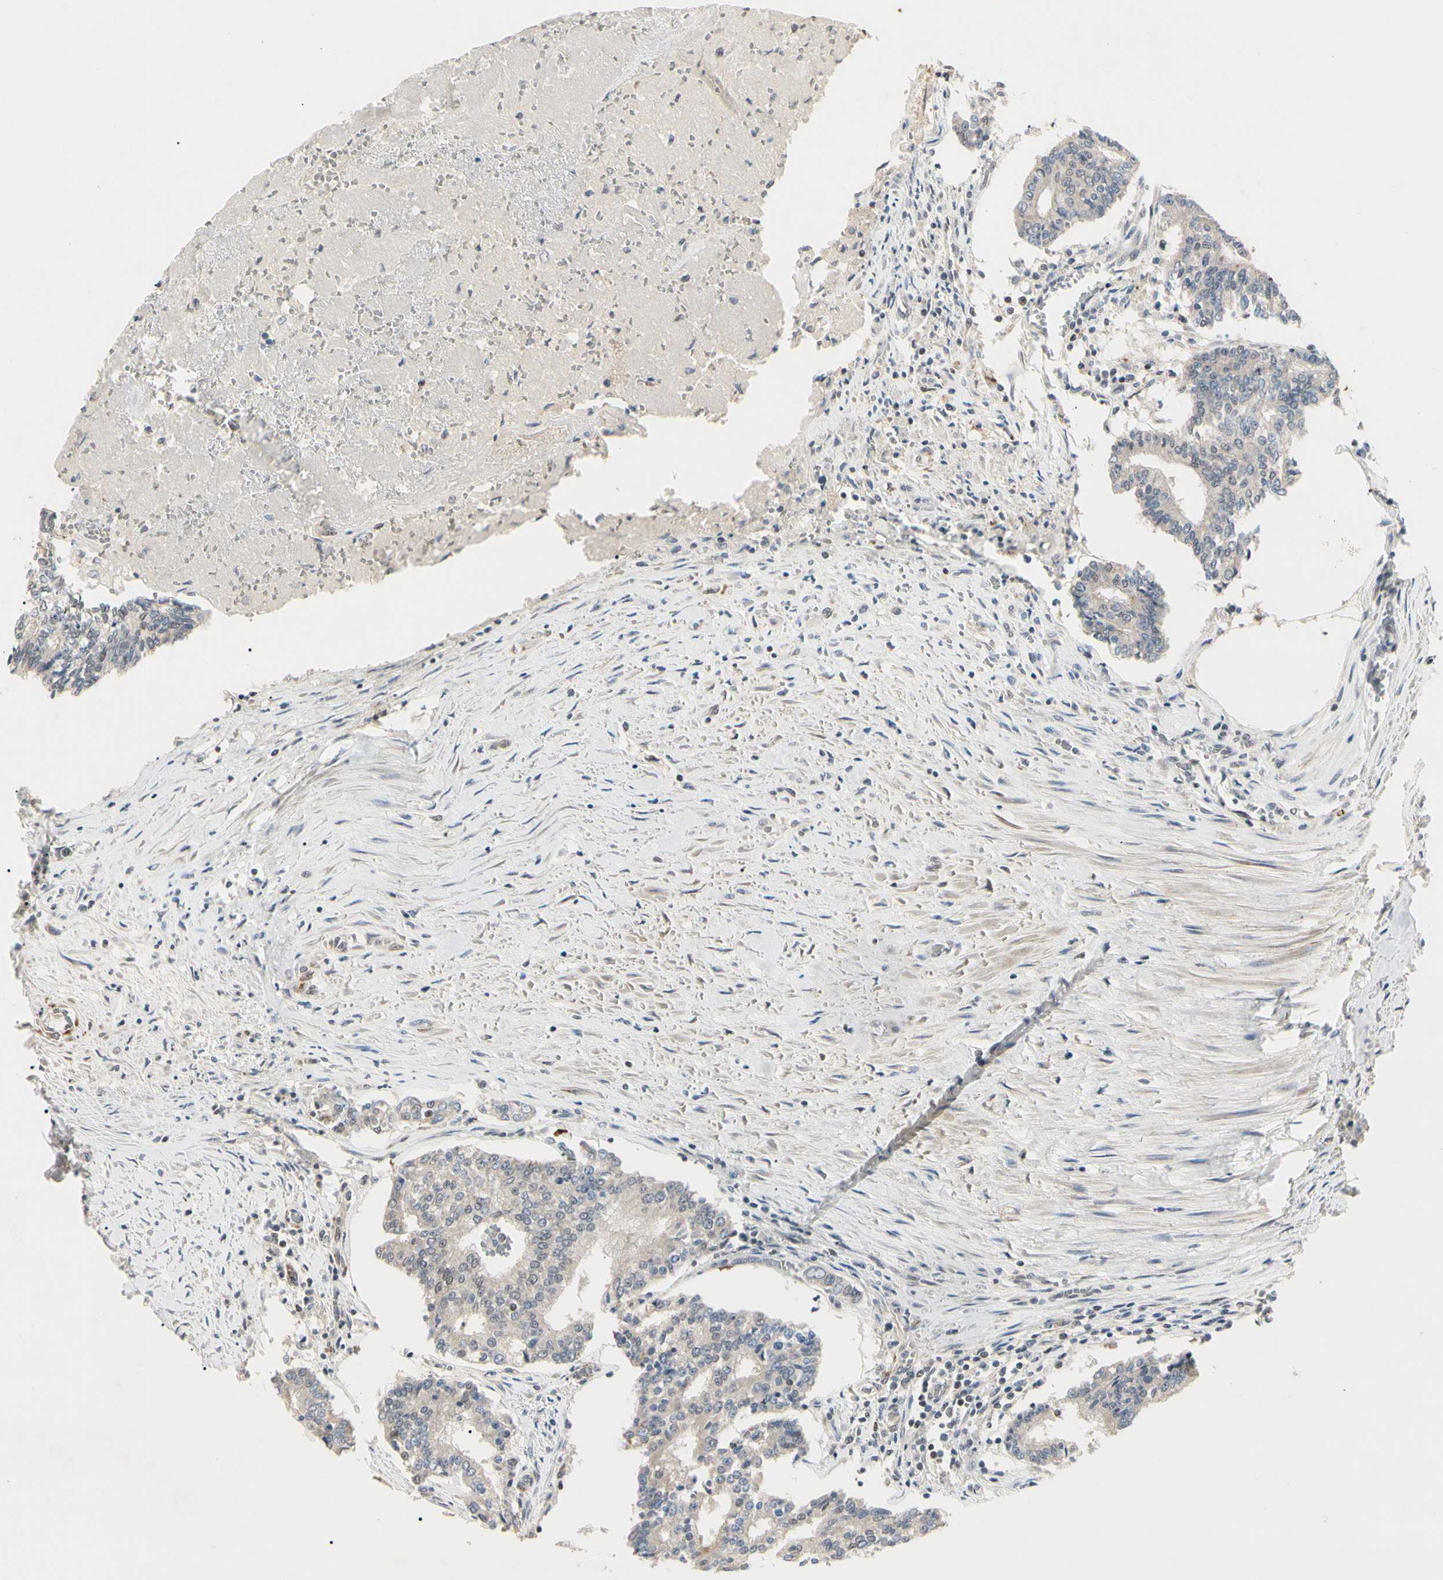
{"staining": {"intensity": "negative", "quantity": "none", "location": "none"}, "tissue": "prostate cancer", "cell_type": "Tumor cells", "image_type": "cancer", "snomed": [{"axis": "morphology", "description": "Adenocarcinoma, High grade"}, {"axis": "topography", "description": "Prostate"}], "caption": "An image of prostate cancer (adenocarcinoma (high-grade)) stained for a protein exhibits no brown staining in tumor cells. (DAB (3,3'-diaminobenzidine) IHC, high magnification).", "gene": "GREM1", "patient": {"sex": "male", "age": 55}}